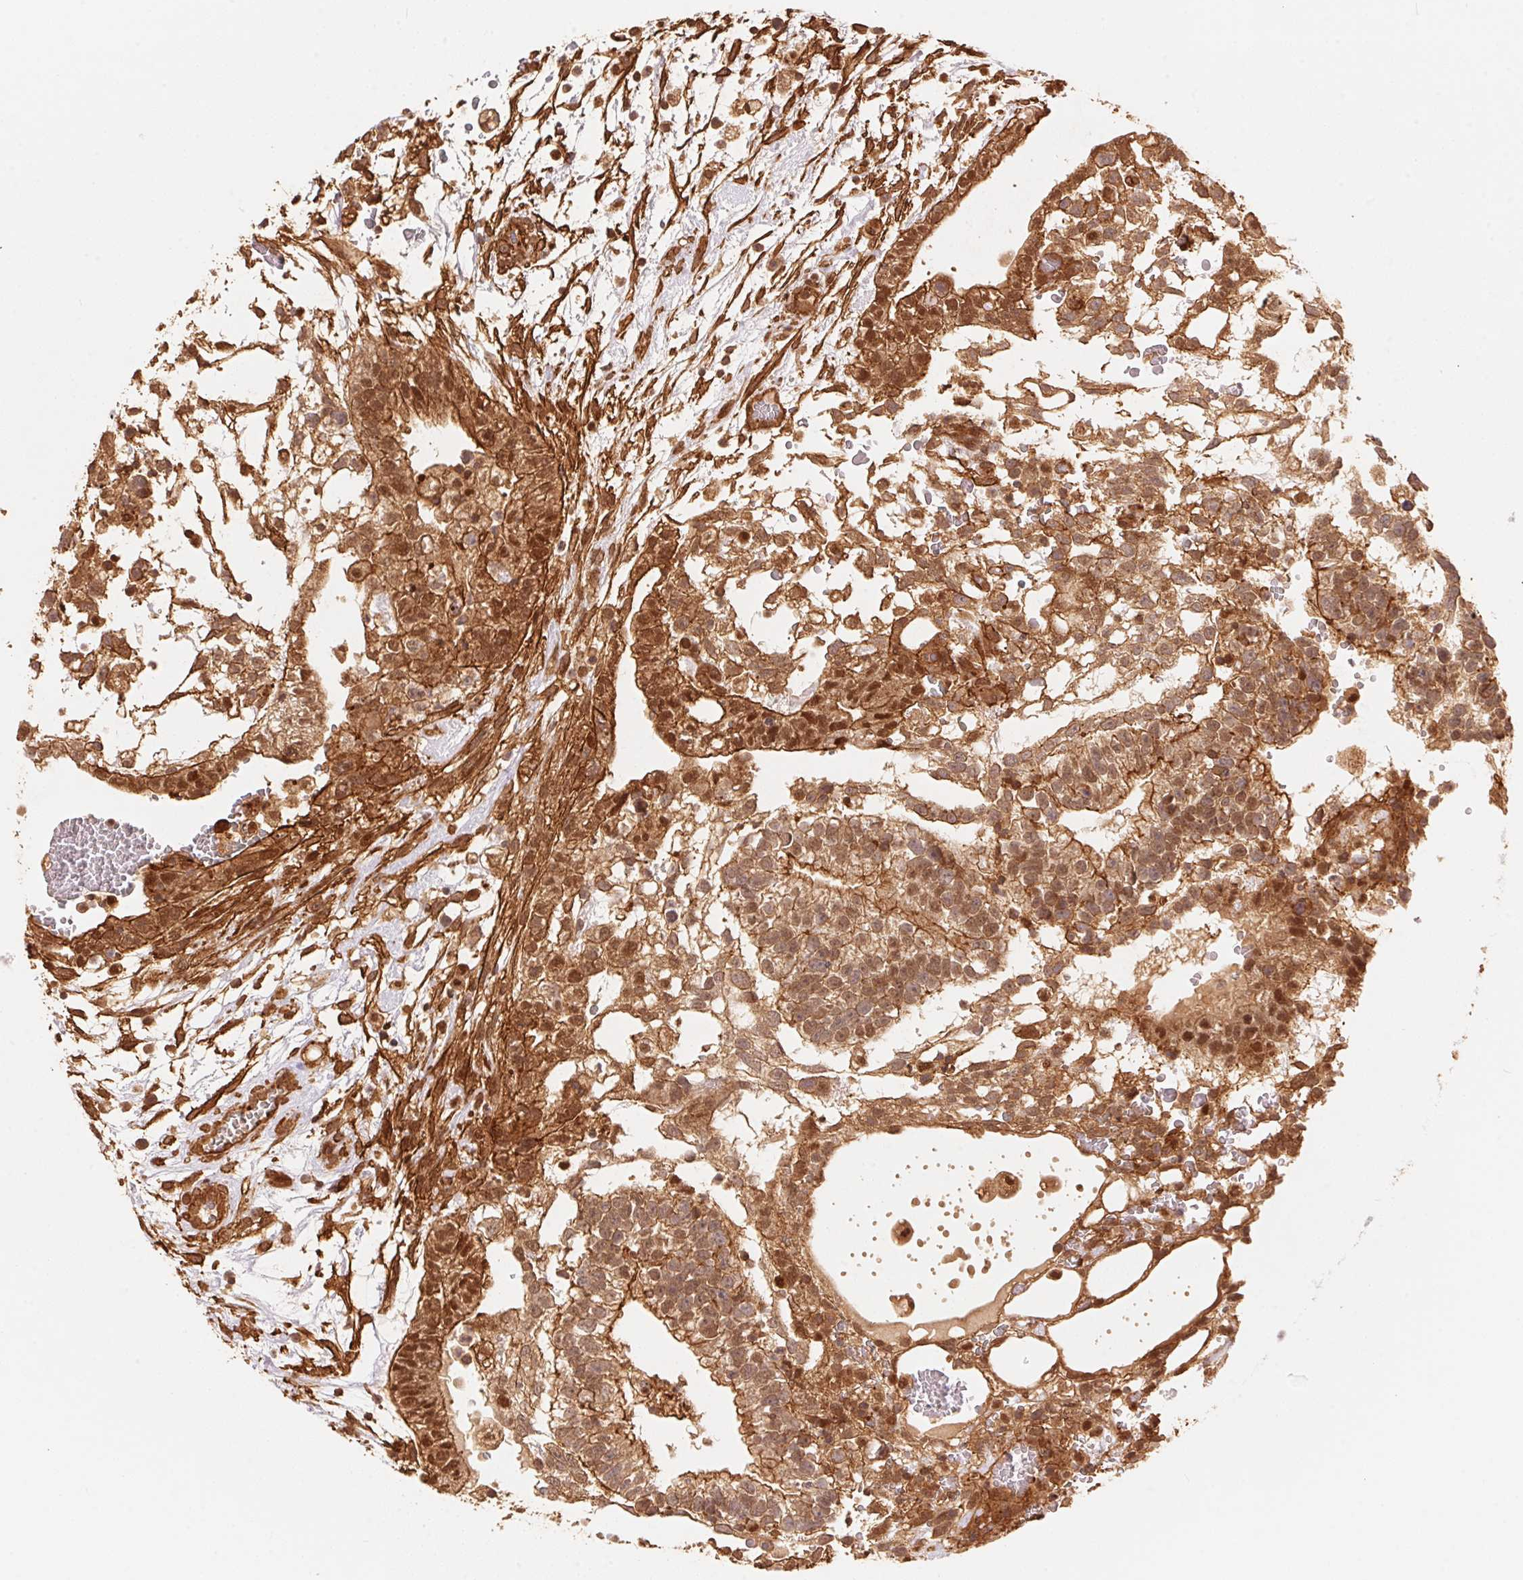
{"staining": {"intensity": "moderate", "quantity": ">75%", "location": "cytoplasmic/membranous,nuclear"}, "tissue": "testis cancer", "cell_type": "Tumor cells", "image_type": "cancer", "snomed": [{"axis": "morphology", "description": "Normal tissue, NOS"}, {"axis": "morphology", "description": "Carcinoma, Embryonal, NOS"}, {"axis": "topography", "description": "Testis"}], "caption": "Immunohistochemistry (IHC) (DAB (3,3'-diaminobenzidine)) staining of human testis cancer displays moderate cytoplasmic/membranous and nuclear protein expression in about >75% of tumor cells.", "gene": "TNIP2", "patient": {"sex": "male", "age": 32}}